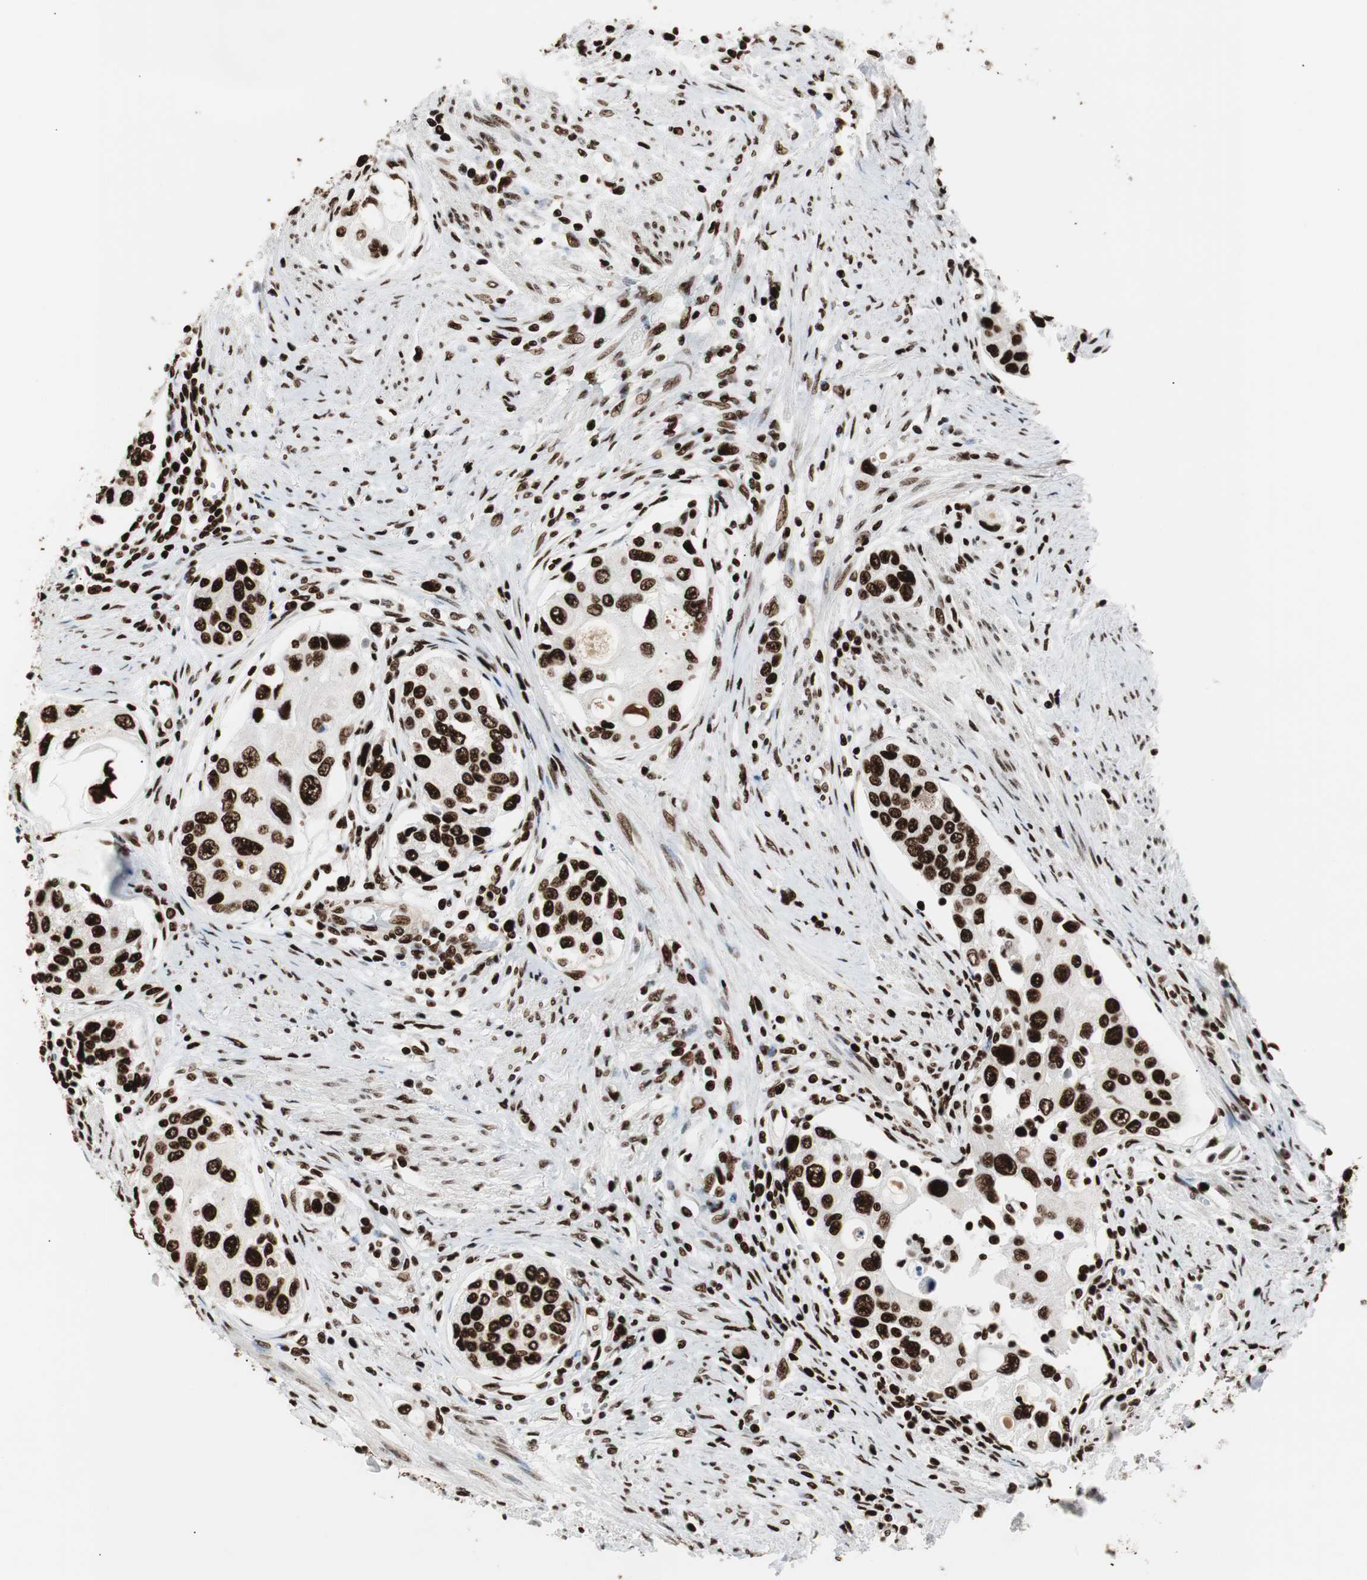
{"staining": {"intensity": "strong", "quantity": ">75%", "location": "nuclear"}, "tissue": "urothelial cancer", "cell_type": "Tumor cells", "image_type": "cancer", "snomed": [{"axis": "morphology", "description": "Urothelial carcinoma, High grade"}, {"axis": "topography", "description": "Urinary bladder"}], "caption": "This image demonstrates immunohistochemistry (IHC) staining of high-grade urothelial carcinoma, with high strong nuclear expression in approximately >75% of tumor cells.", "gene": "MTA2", "patient": {"sex": "female", "age": 56}}